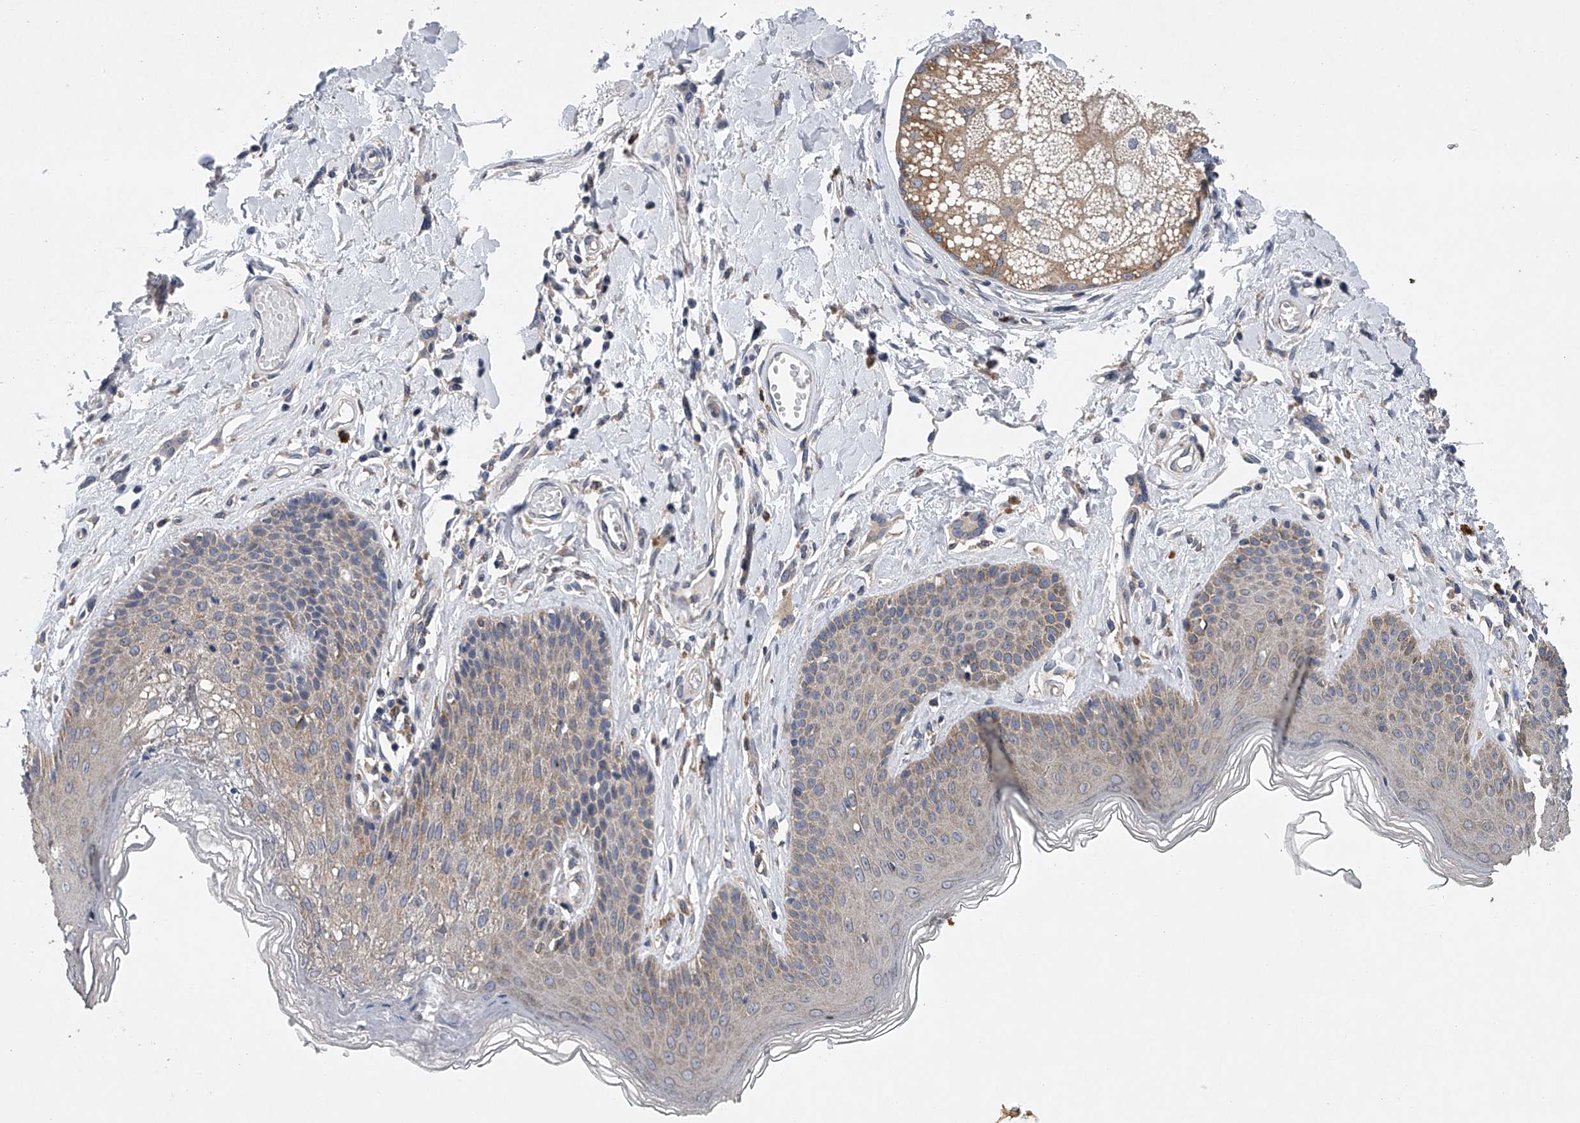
{"staining": {"intensity": "weak", "quantity": "<25%", "location": "cytoplasmic/membranous"}, "tissue": "skin", "cell_type": "Epidermal cells", "image_type": "normal", "snomed": [{"axis": "morphology", "description": "Normal tissue, NOS"}, {"axis": "morphology", "description": "Squamous cell carcinoma, NOS"}, {"axis": "topography", "description": "Vulva"}], "caption": "DAB immunohistochemical staining of benign human skin exhibits no significant expression in epidermal cells.", "gene": "RNF5", "patient": {"sex": "female", "age": 85}}